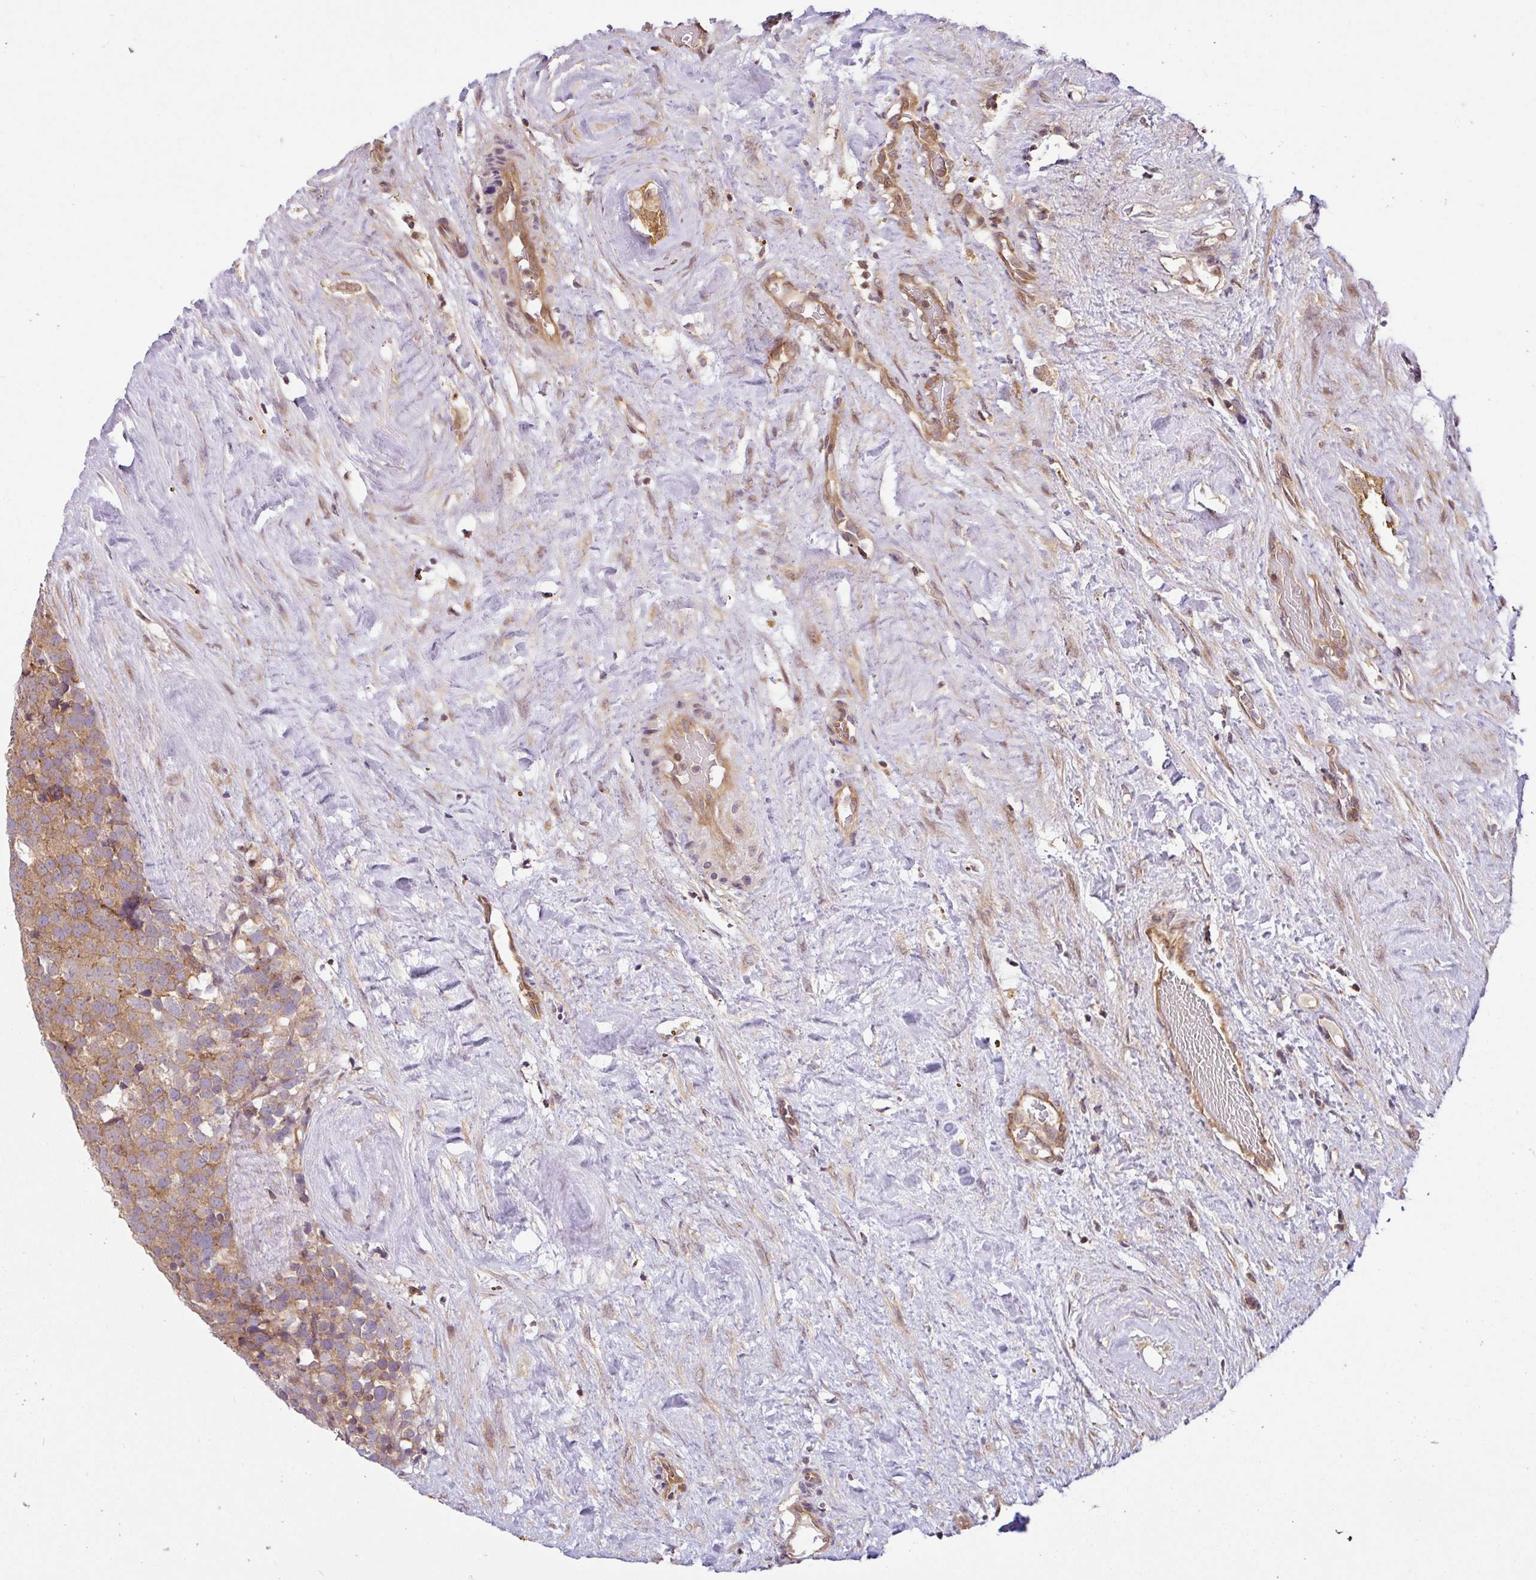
{"staining": {"intensity": "moderate", "quantity": ">75%", "location": "cytoplasmic/membranous"}, "tissue": "testis cancer", "cell_type": "Tumor cells", "image_type": "cancer", "snomed": [{"axis": "morphology", "description": "Seminoma, NOS"}, {"axis": "topography", "description": "Testis"}], "caption": "This is an image of IHC staining of seminoma (testis), which shows moderate positivity in the cytoplasmic/membranous of tumor cells.", "gene": "SHB", "patient": {"sex": "male", "age": 71}}